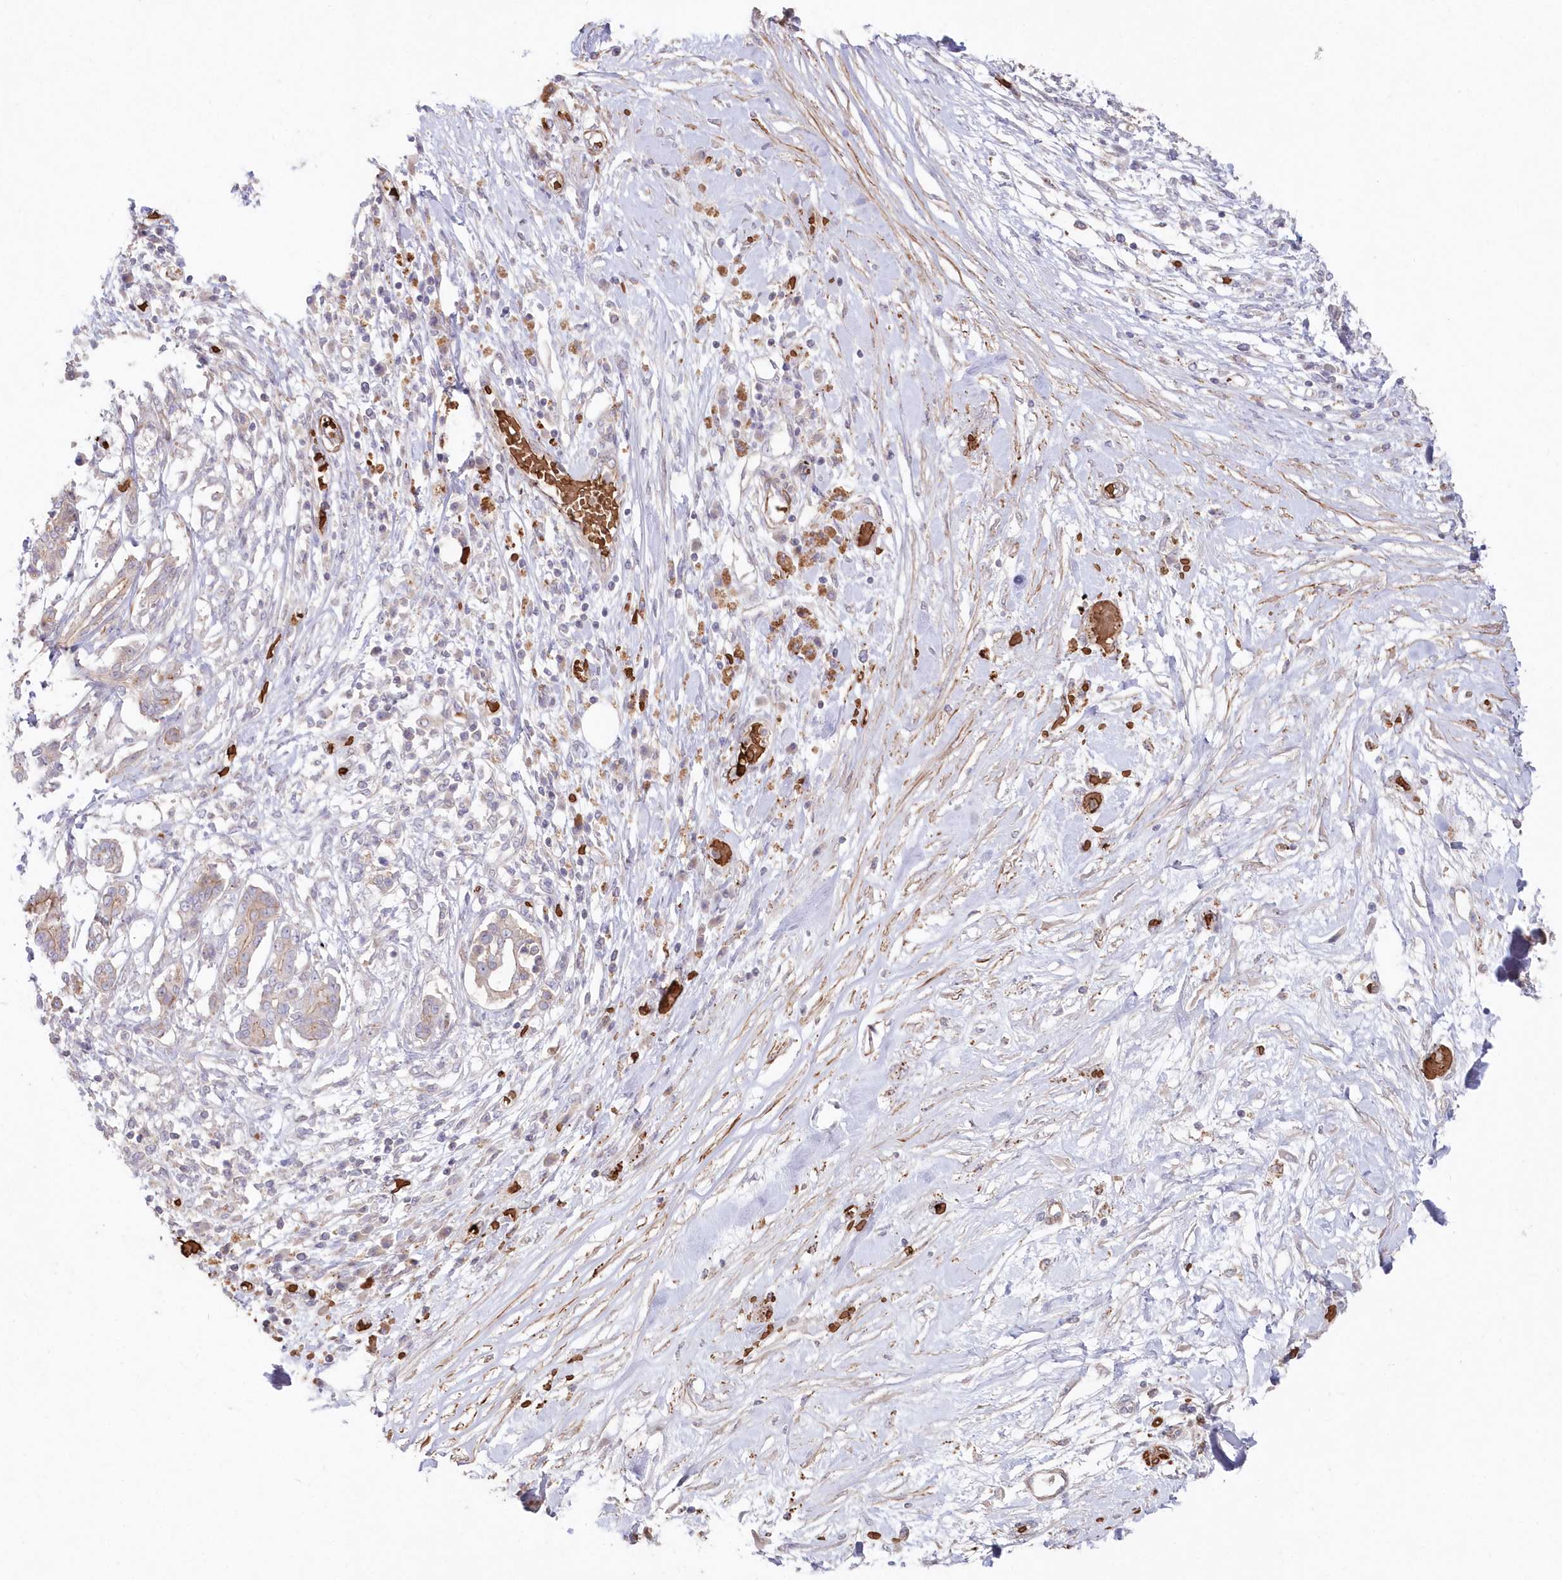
{"staining": {"intensity": "weak", "quantity": "<25%", "location": "cytoplasmic/membranous"}, "tissue": "pancreatic cancer", "cell_type": "Tumor cells", "image_type": "cancer", "snomed": [{"axis": "morphology", "description": "Inflammation, NOS"}, {"axis": "morphology", "description": "Adenocarcinoma, NOS"}, {"axis": "topography", "description": "Pancreas"}], "caption": "DAB (3,3'-diaminobenzidine) immunohistochemical staining of adenocarcinoma (pancreatic) exhibits no significant positivity in tumor cells.", "gene": "SERINC1", "patient": {"sex": "female", "age": 56}}